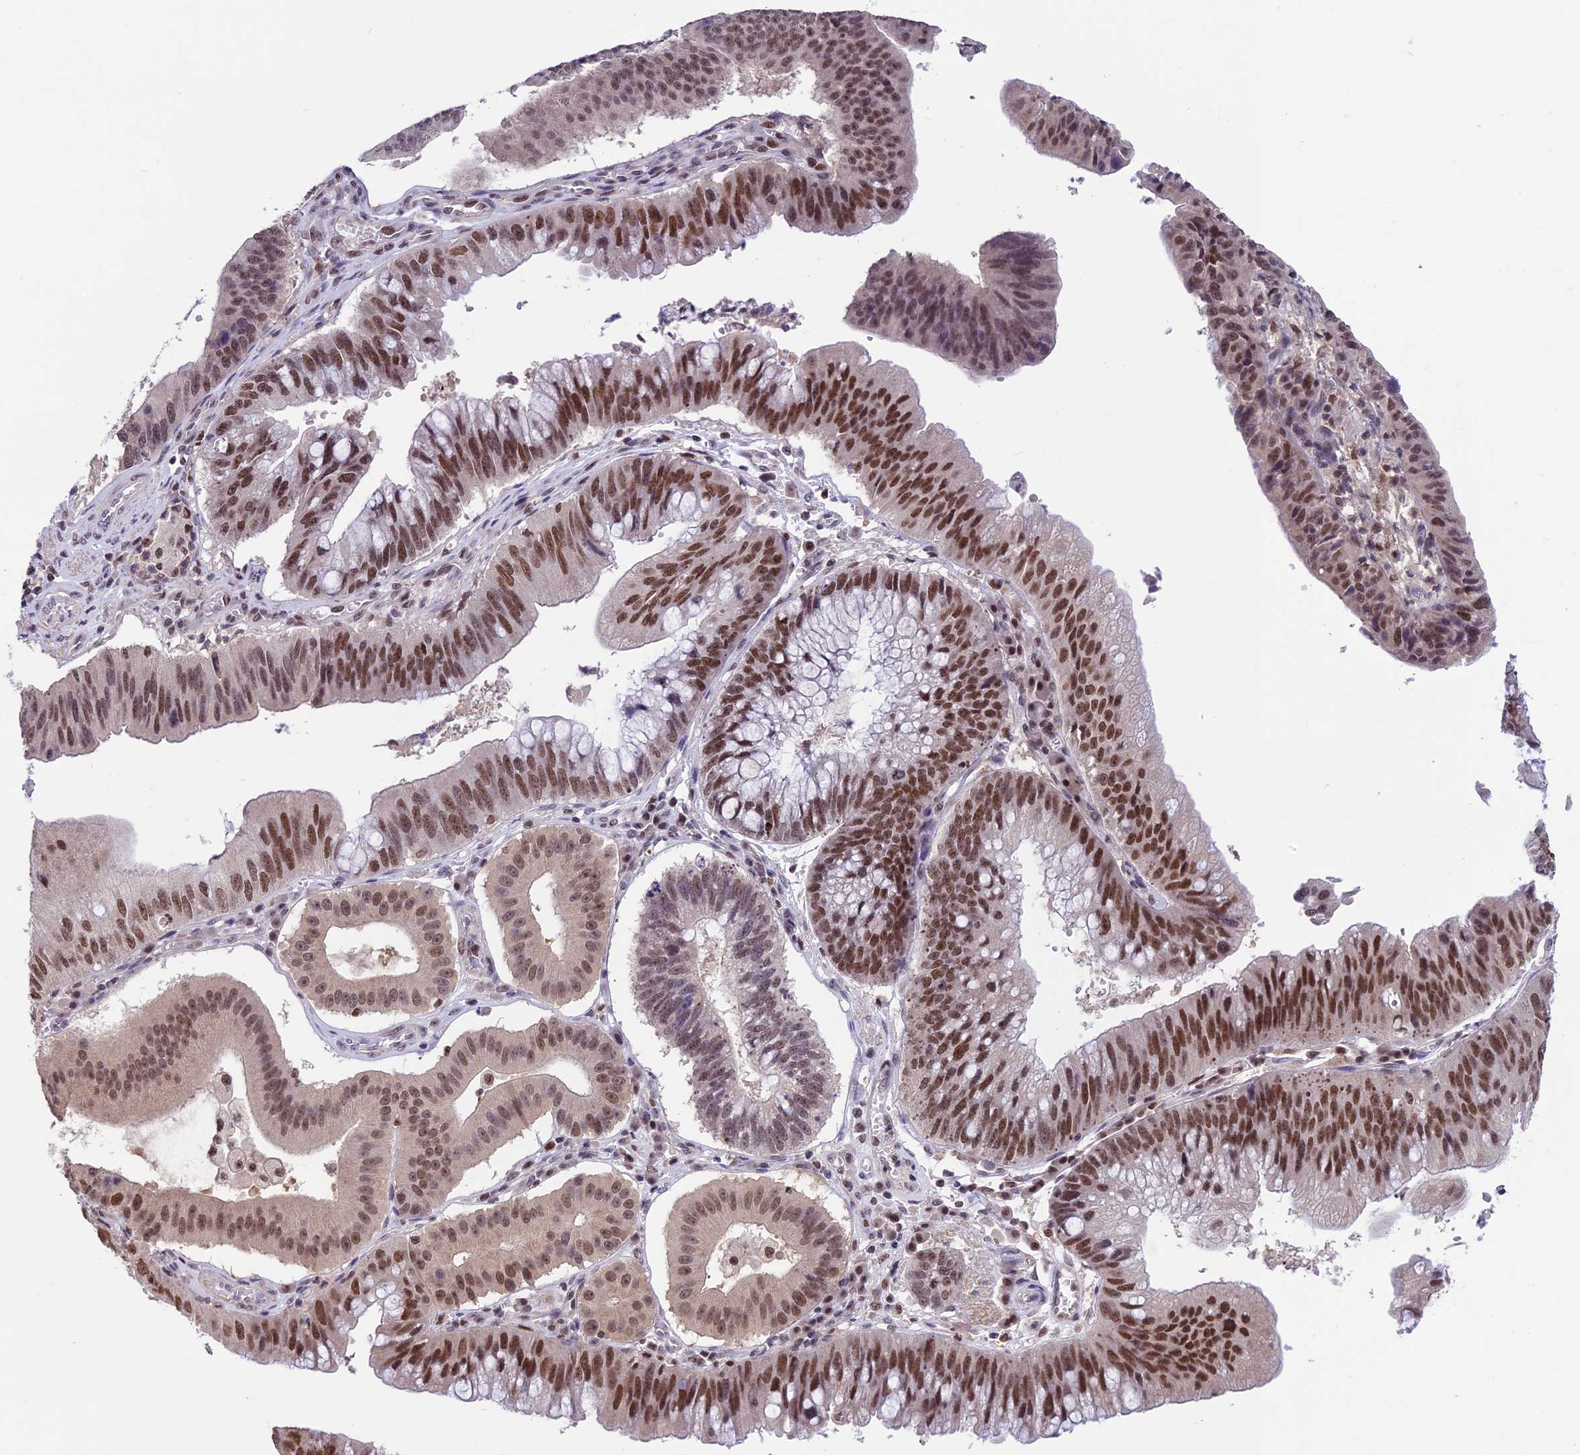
{"staining": {"intensity": "strong", "quantity": ">75%", "location": "nuclear"}, "tissue": "stomach cancer", "cell_type": "Tumor cells", "image_type": "cancer", "snomed": [{"axis": "morphology", "description": "Adenocarcinoma, NOS"}, {"axis": "topography", "description": "Stomach"}], "caption": "Immunohistochemical staining of stomach cancer (adenocarcinoma) reveals high levels of strong nuclear protein expression in about >75% of tumor cells.", "gene": "MIS12", "patient": {"sex": "male", "age": 59}}